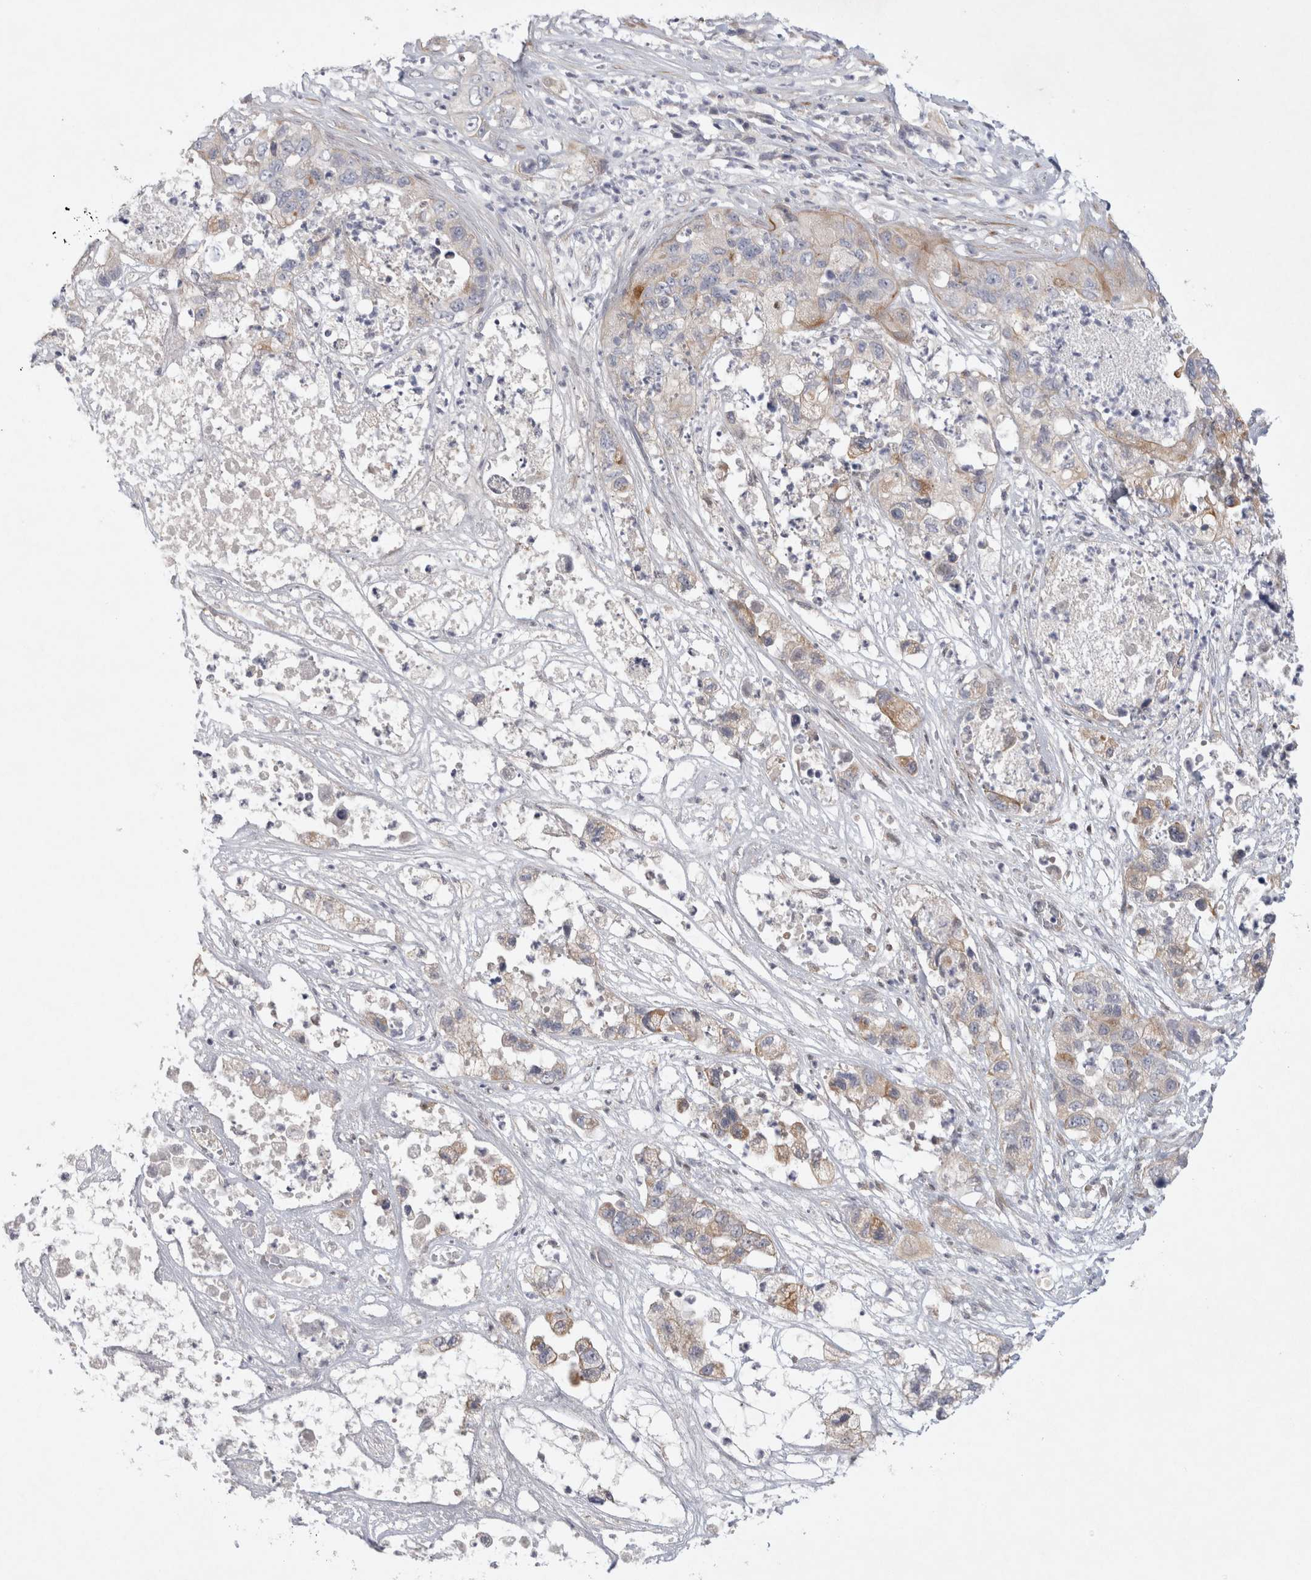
{"staining": {"intensity": "weak", "quantity": "25%-75%", "location": "cytoplasmic/membranous"}, "tissue": "pancreatic cancer", "cell_type": "Tumor cells", "image_type": "cancer", "snomed": [{"axis": "morphology", "description": "Adenocarcinoma, NOS"}, {"axis": "topography", "description": "Pancreas"}], "caption": "Immunohistochemistry (IHC) of pancreatic cancer exhibits low levels of weak cytoplasmic/membranous expression in about 25%-75% of tumor cells.", "gene": "BZW2", "patient": {"sex": "female", "age": 78}}